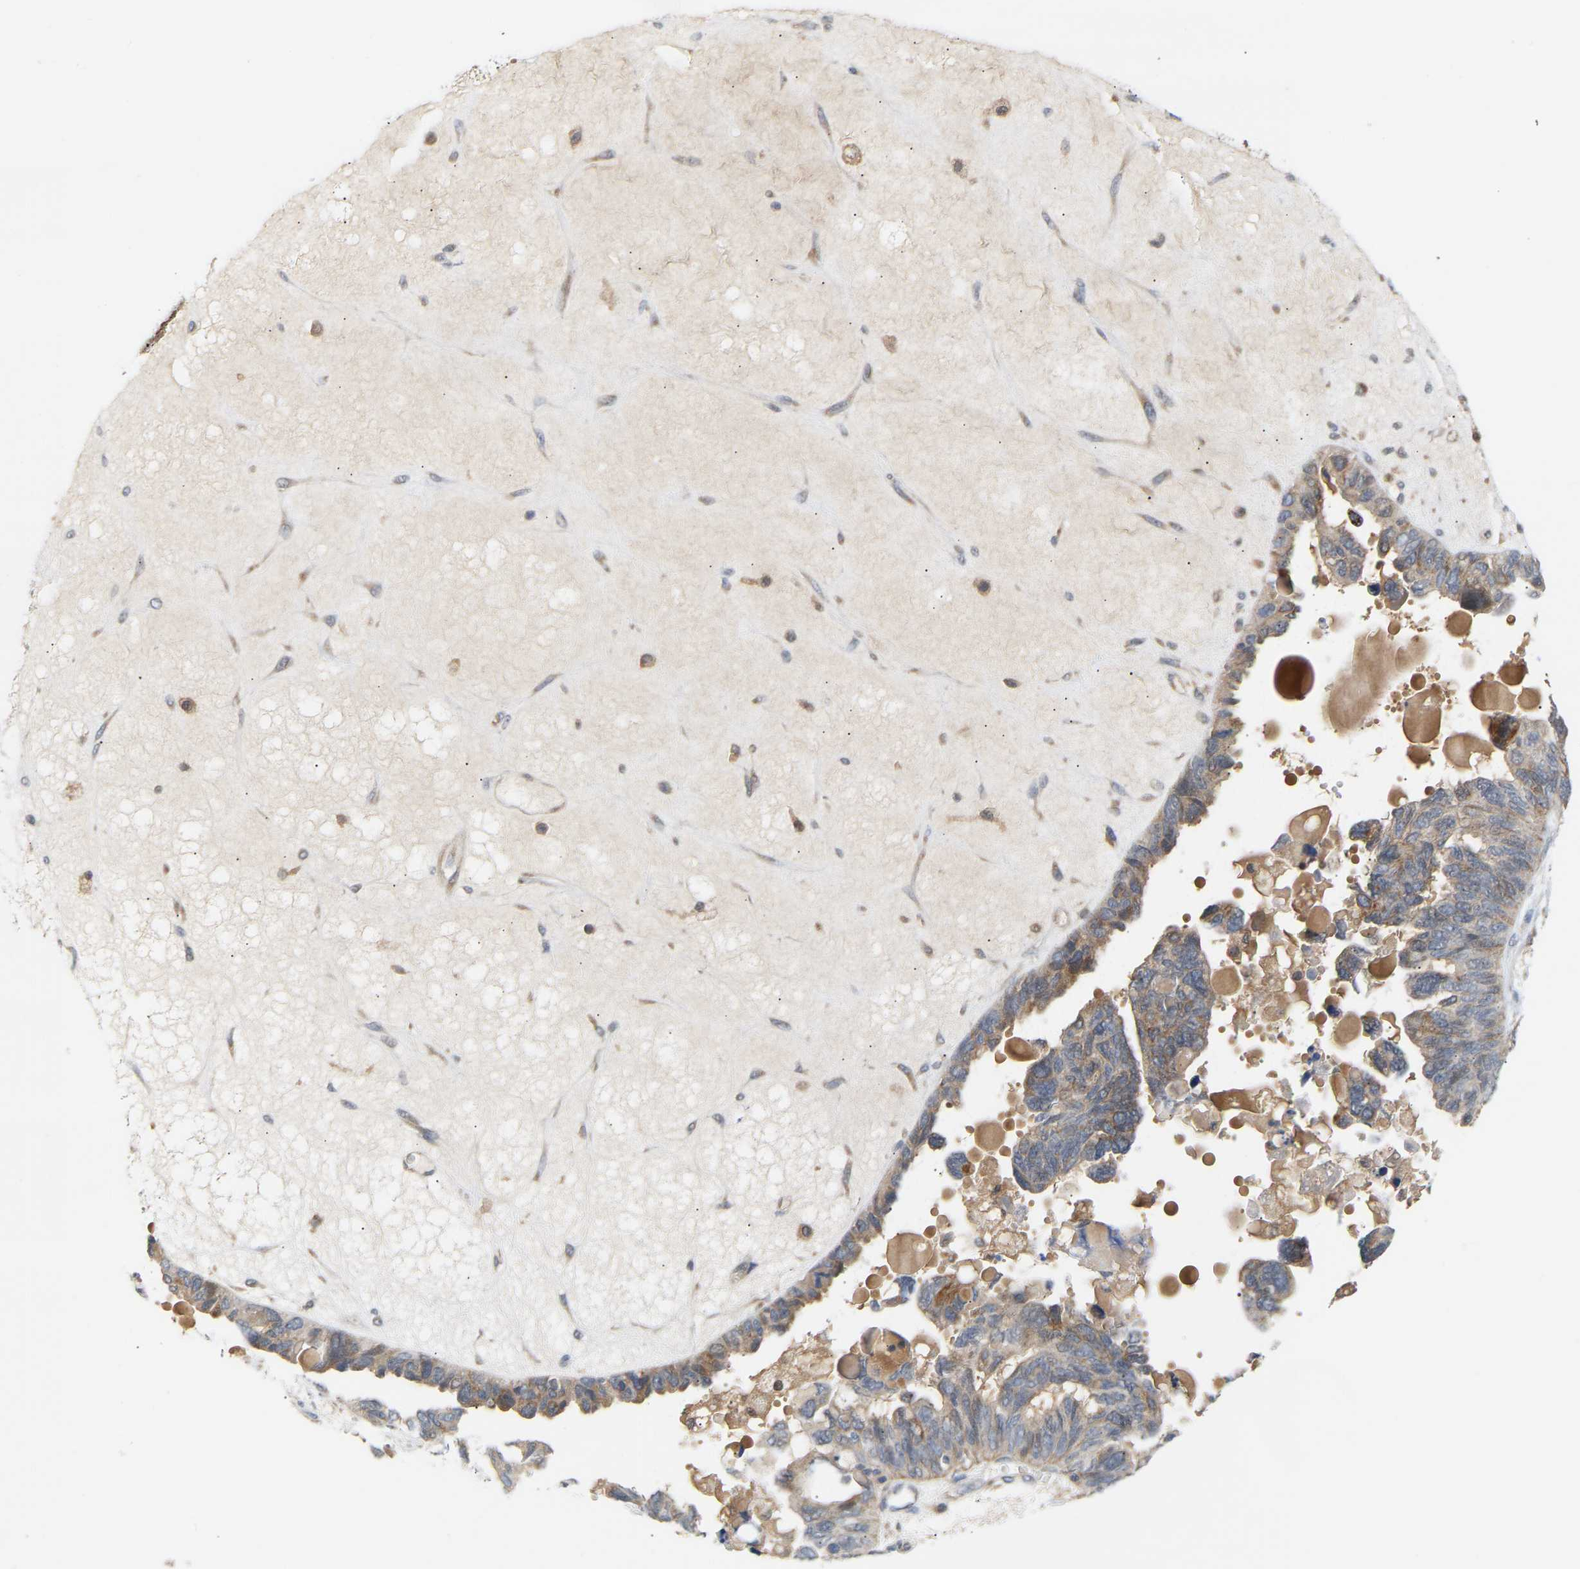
{"staining": {"intensity": "weak", "quantity": ">75%", "location": "cytoplasmic/membranous"}, "tissue": "ovarian cancer", "cell_type": "Tumor cells", "image_type": "cancer", "snomed": [{"axis": "morphology", "description": "Cystadenocarcinoma, serous, NOS"}, {"axis": "topography", "description": "Ovary"}], "caption": "Human ovarian serous cystadenocarcinoma stained with a brown dye shows weak cytoplasmic/membranous positive positivity in about >75% of tumor cells.", "gene": "TPMT", "patient": {"sex": "female", "age": 79}}